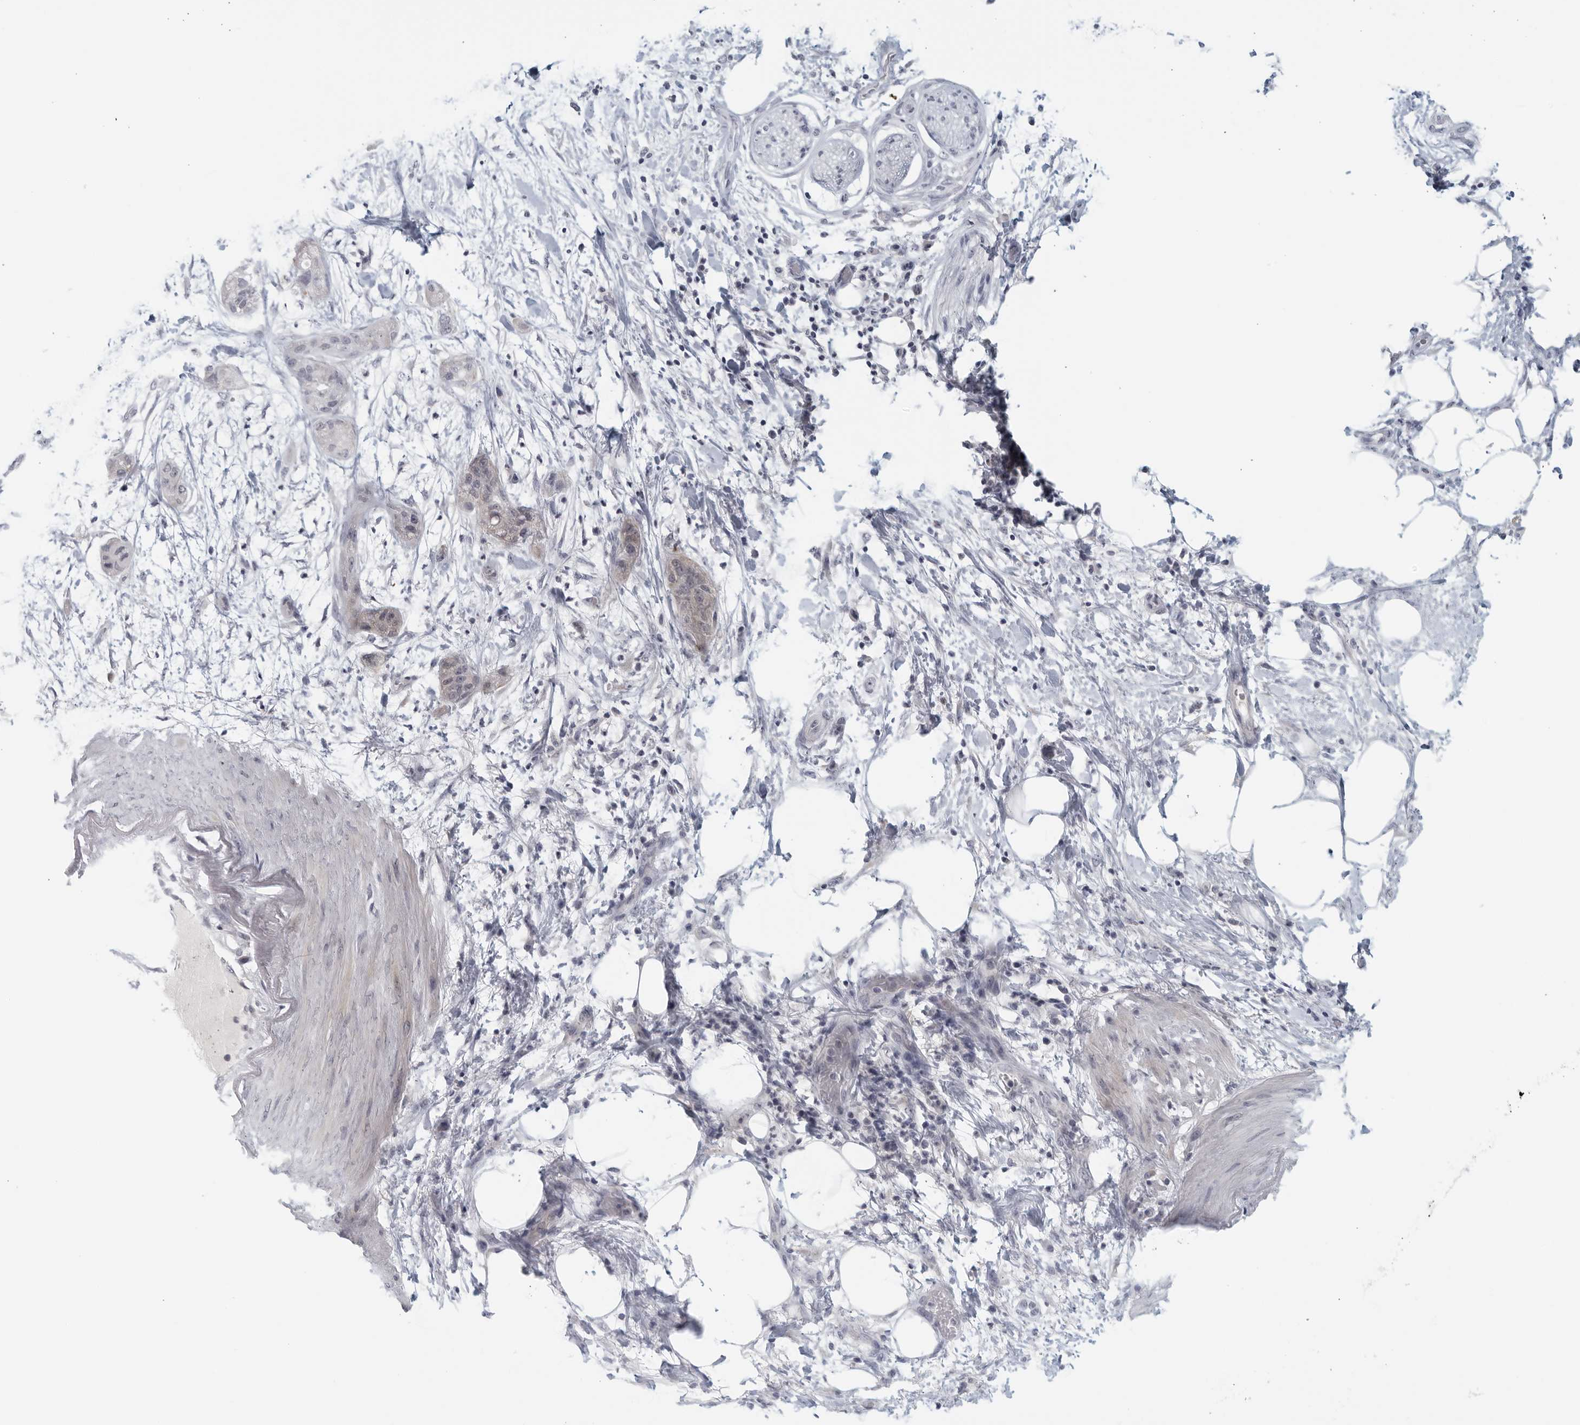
{"staining": {"intensity": "weak", "quantity": "<25%", "location": "cytoplasmic/membranous"}, "tissue": "pancreatic cancer", "cell_type": "Tumor cells", "image_type": "cancer", "snomed": [{"axis": "morphology", "description": "Adenocarcinoma, NOS"}, {"axis": "topography", "description": "Pancreas"}], "caption": "The histopathology image shows no significant expression in tumor cells of pancreatic adenocarcinoma.", "gene": "MATN1", "patient": {"sex": "female", "age": 78}}